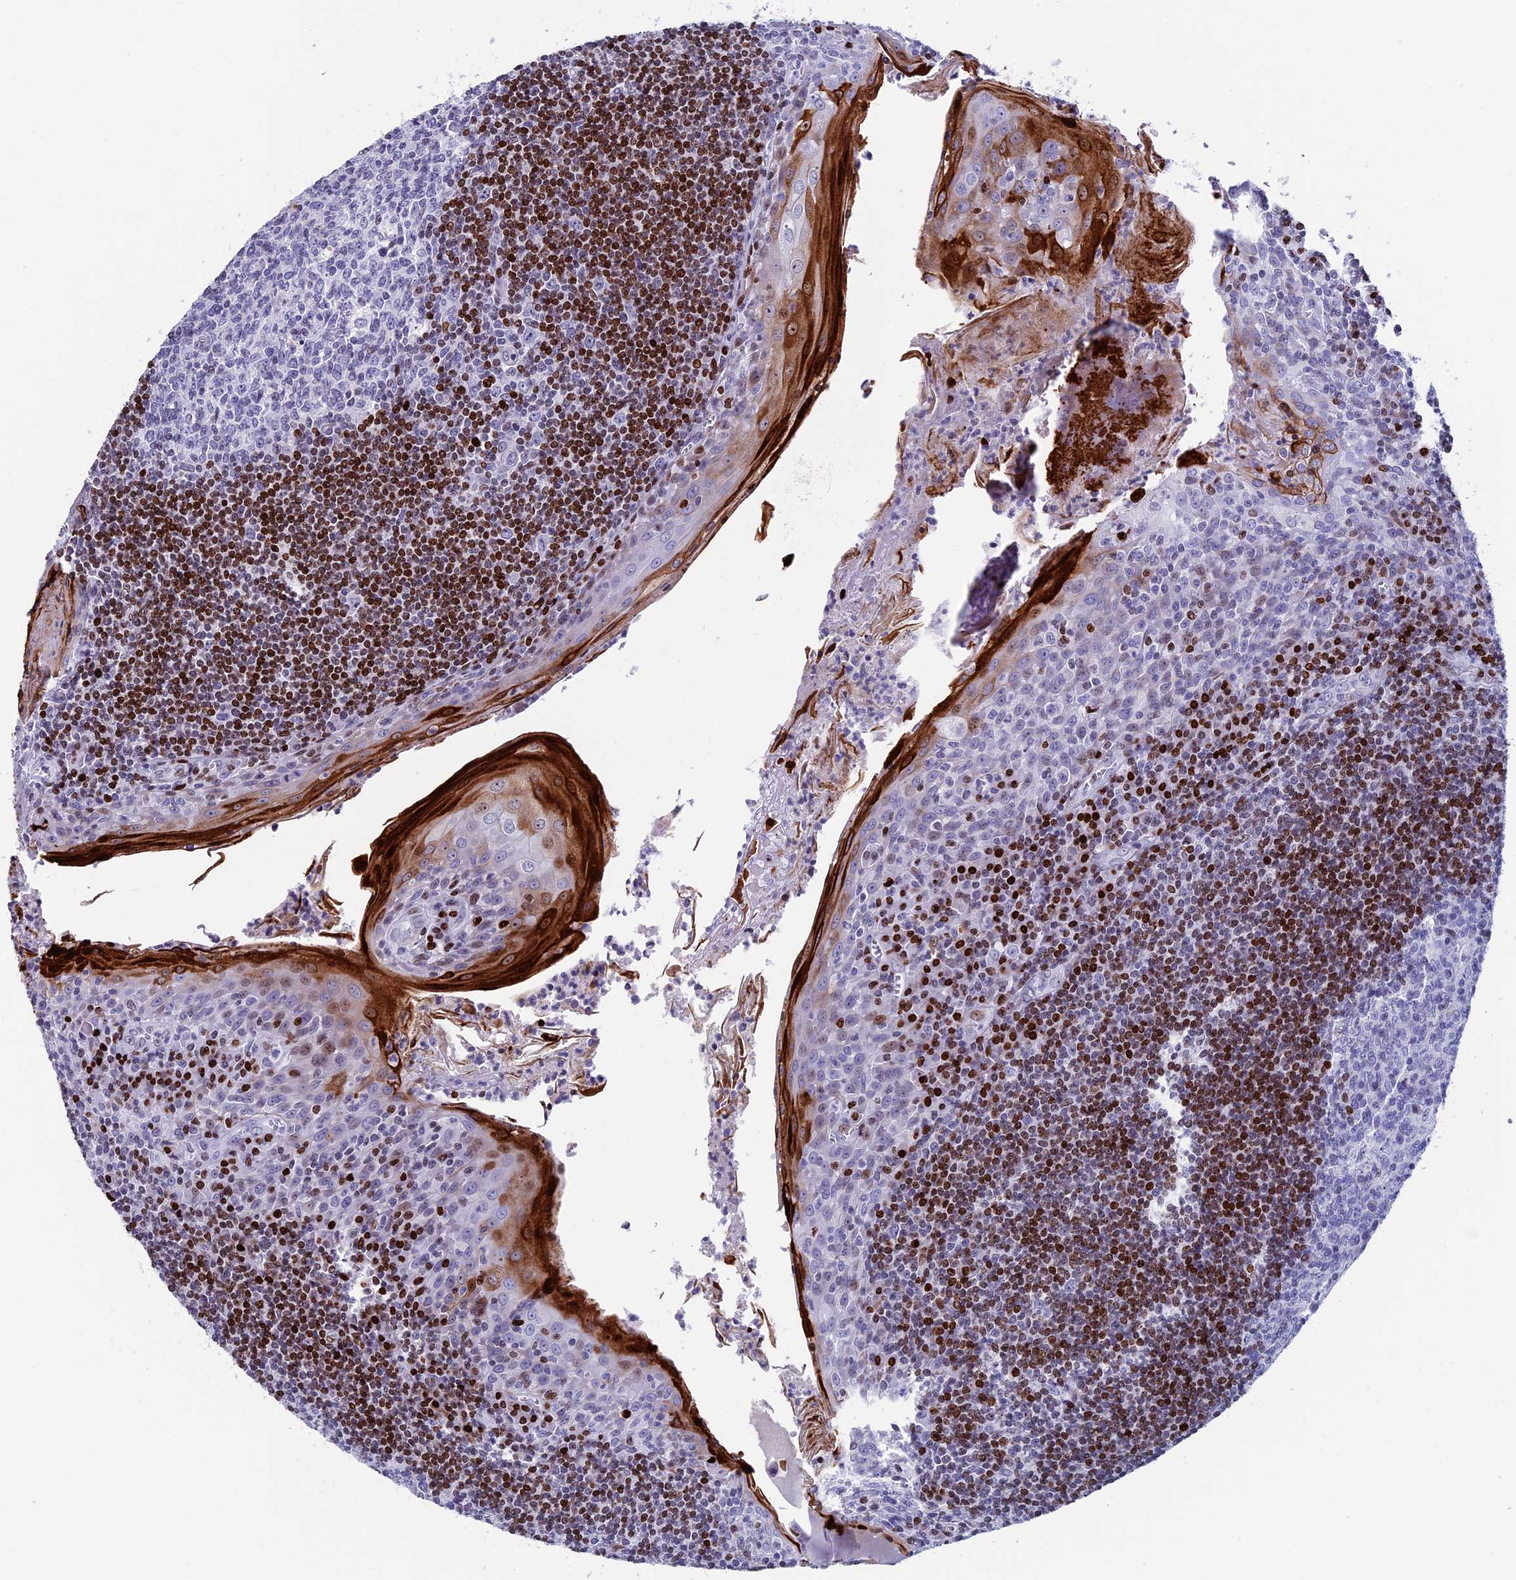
{"staining": {"intensity": "moderate", "quantity": "<25%", "location": "nuclear"}, "tissue": "tonsil", "cell_type": "Germinal center cells", "image_type": "normal", "snomed": [{"axis": "morphology", "description": "Normal tissue, NOS"}, {"axis": "topography", "description": "Tonsil"}], "caption": "Brown immunohistochemical staining in benign tonsil displays moderate nuclear staining in about <25% of germinal center cells. (IHC, brightfield microscopy, high magnification).", "gene": "BTBD3", "patient": {"sex": "male", "age": 27}}